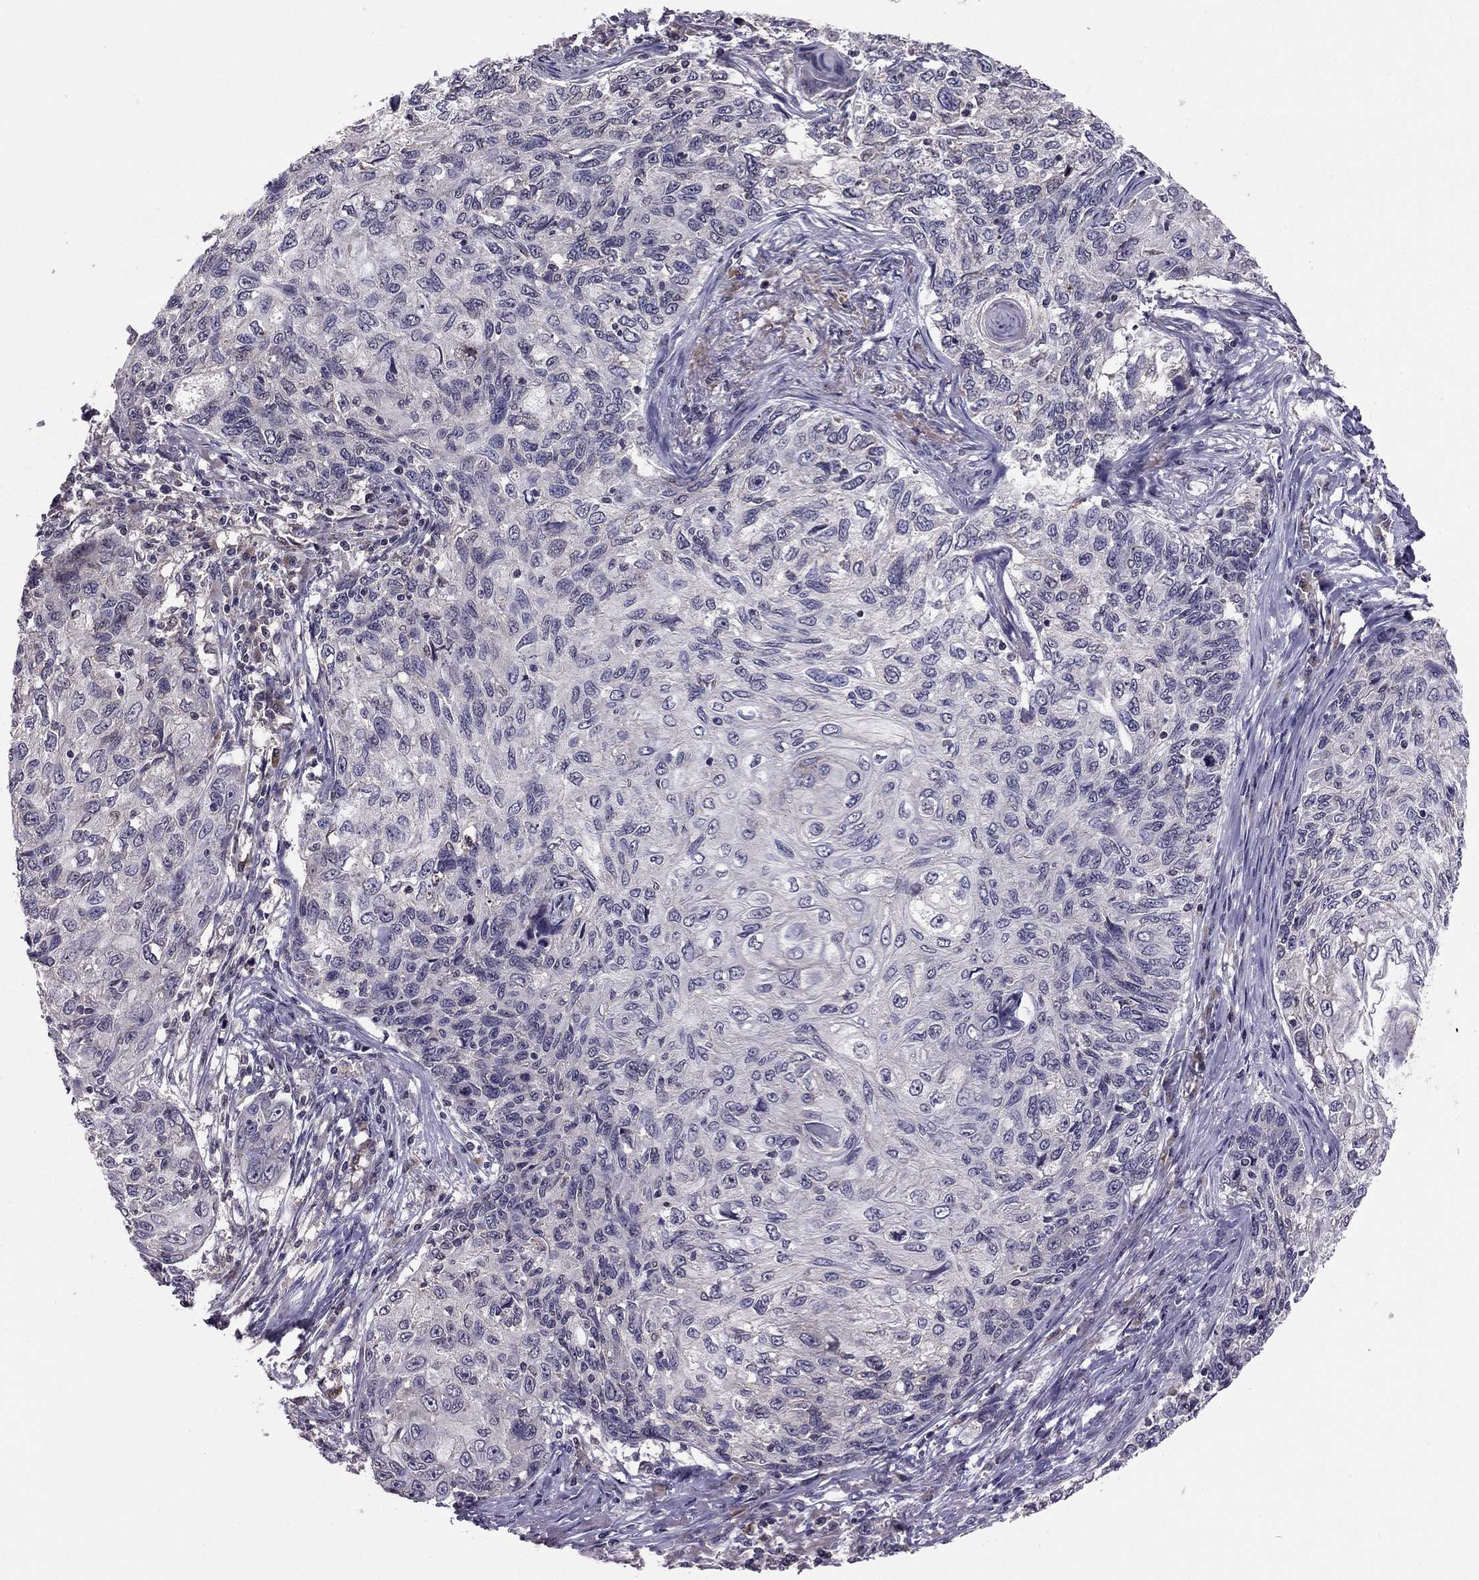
{"staining": {"intensity": "negative", "quantity": "none", "location": "none"}, "tissue": "skin cancer", "cell_type": "Tumor cells", "image_type": "cancer", "snomed": [{"axis": "morphology", "description": "Squamous cell carcinoma, NOS"}, {"axis": "topography", "description": "Skin"}], "caption": "Human squamous cell carcinoma (skin) stained for a protein using immunohistochemistry exhibits no positivity in tumor cells.", "gene": "HCN1", "patient": {"sex": "male", "age": 92}}